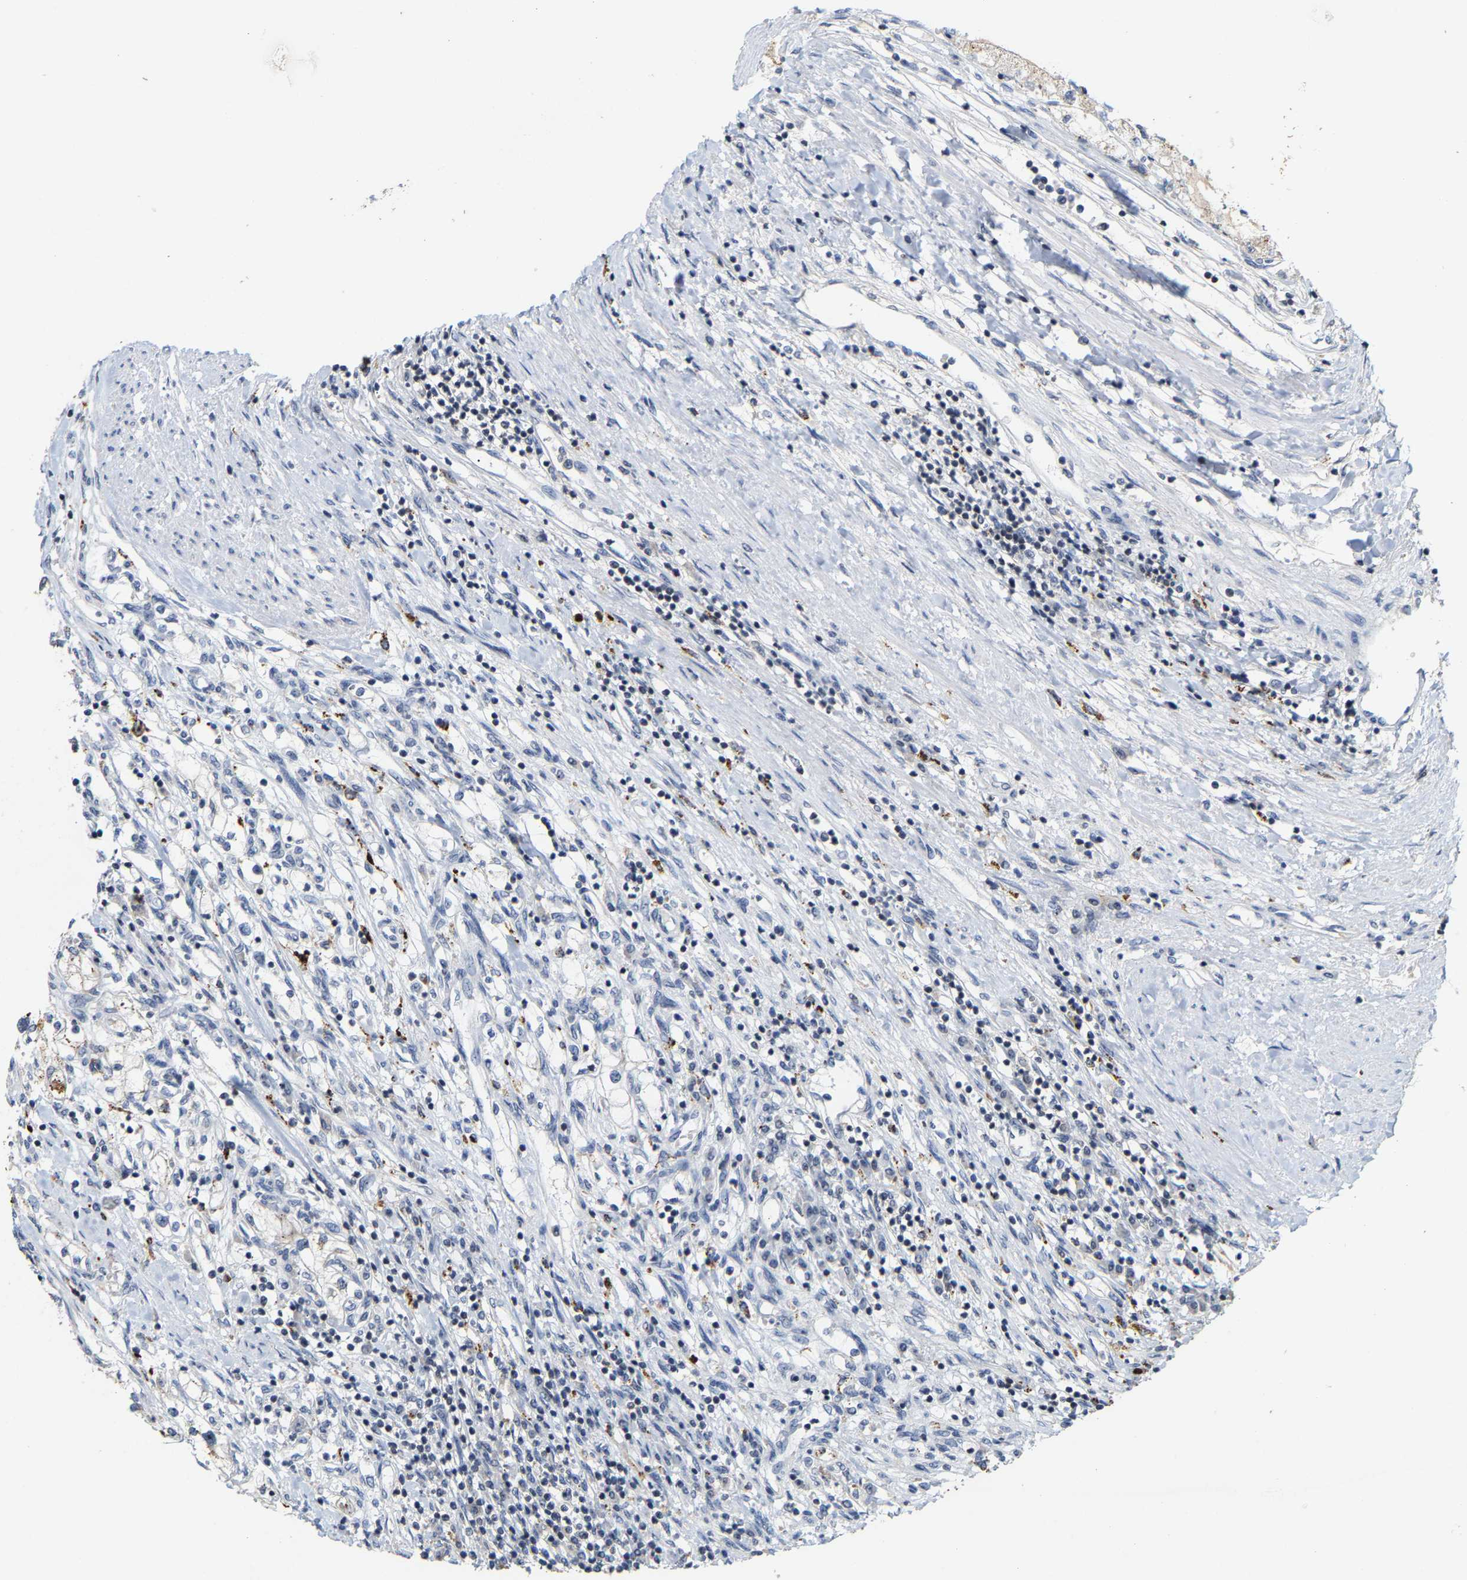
{"staining": {"intensity": "weak", "quantity": "<25%", "location": "cytoplasmic/membranous"}, "tissue": "renal cancer", "cell_type": "Tumor cells", "image_type": "cancer", "snomed": [{"axis": "morphology", "description": "Adenocarcinoma, NOS"}, {"axis": "topography", "description": "Kidney"}], "caption": "Histopathology image shows no protein staining in tumor cells of renal cancer (adenocarcinoma) tissue. The staining is performed using DAB (3,3'-diaminobenzidine) brown chromogen with nuclei counter-stained in using hematoxylin.", "gene": "NOP58", "patient": {"sex": "male", "age": 68}}